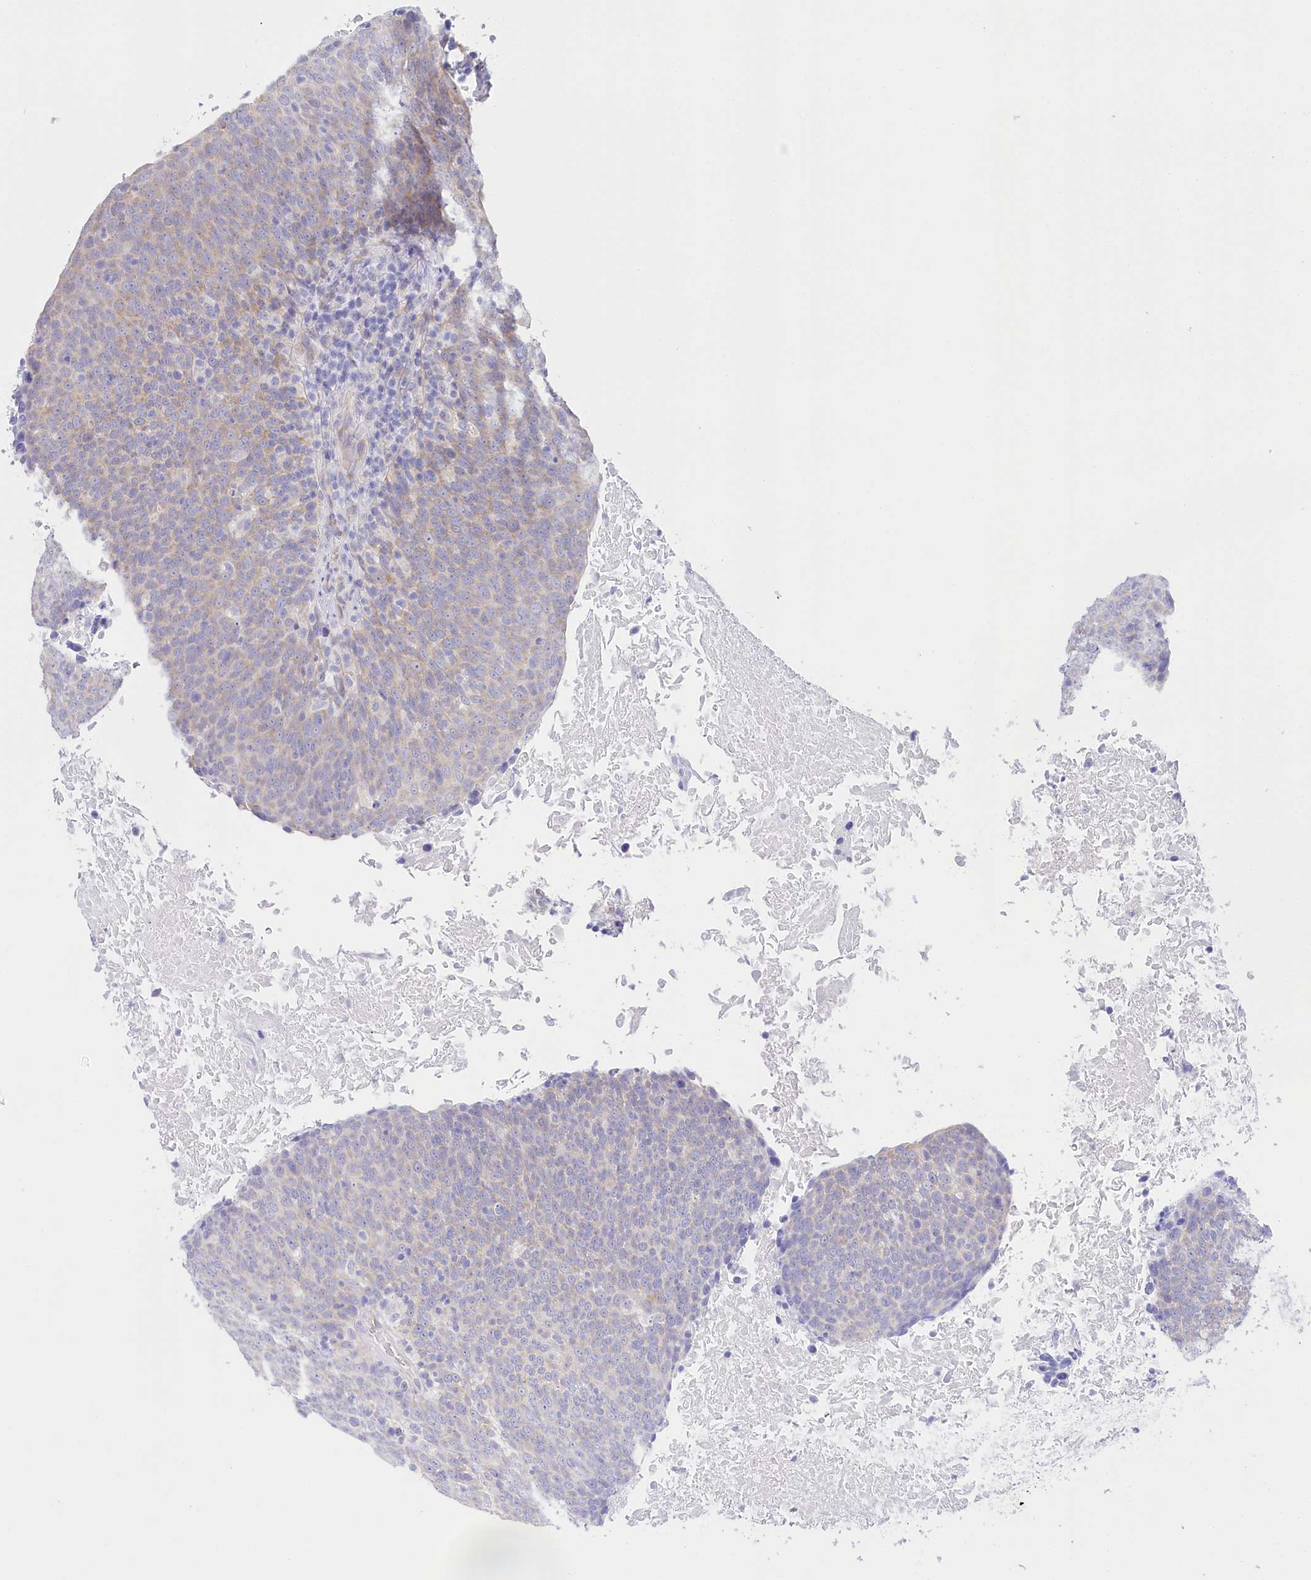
{"staining": {"intensity": "weak", "quantity": "<25%", "location": "cytoplasmic/membranous"}, "tissue": "head and neck cancer", "cell_type": "Tumor cells", "image_type": "cancer", "snomed": [{"axis": "morphology", "description": "Squamous cell carcinoma, NOS"}, {"axis": "morphology", "description": "Squamous cell carcinoma, metastatic, NOS"}, {"axis": "topography", "description": "Lymph node"}, {"axis": "topography", "description": "Head-Neck"}], "caption": "Immunohistochemical staining of head and neck metastatic squamous cell carcinoma displays no significant positivity in tumor cells.", "gene": "CSN3", "patient": {"sex": "male", "age": 62}}